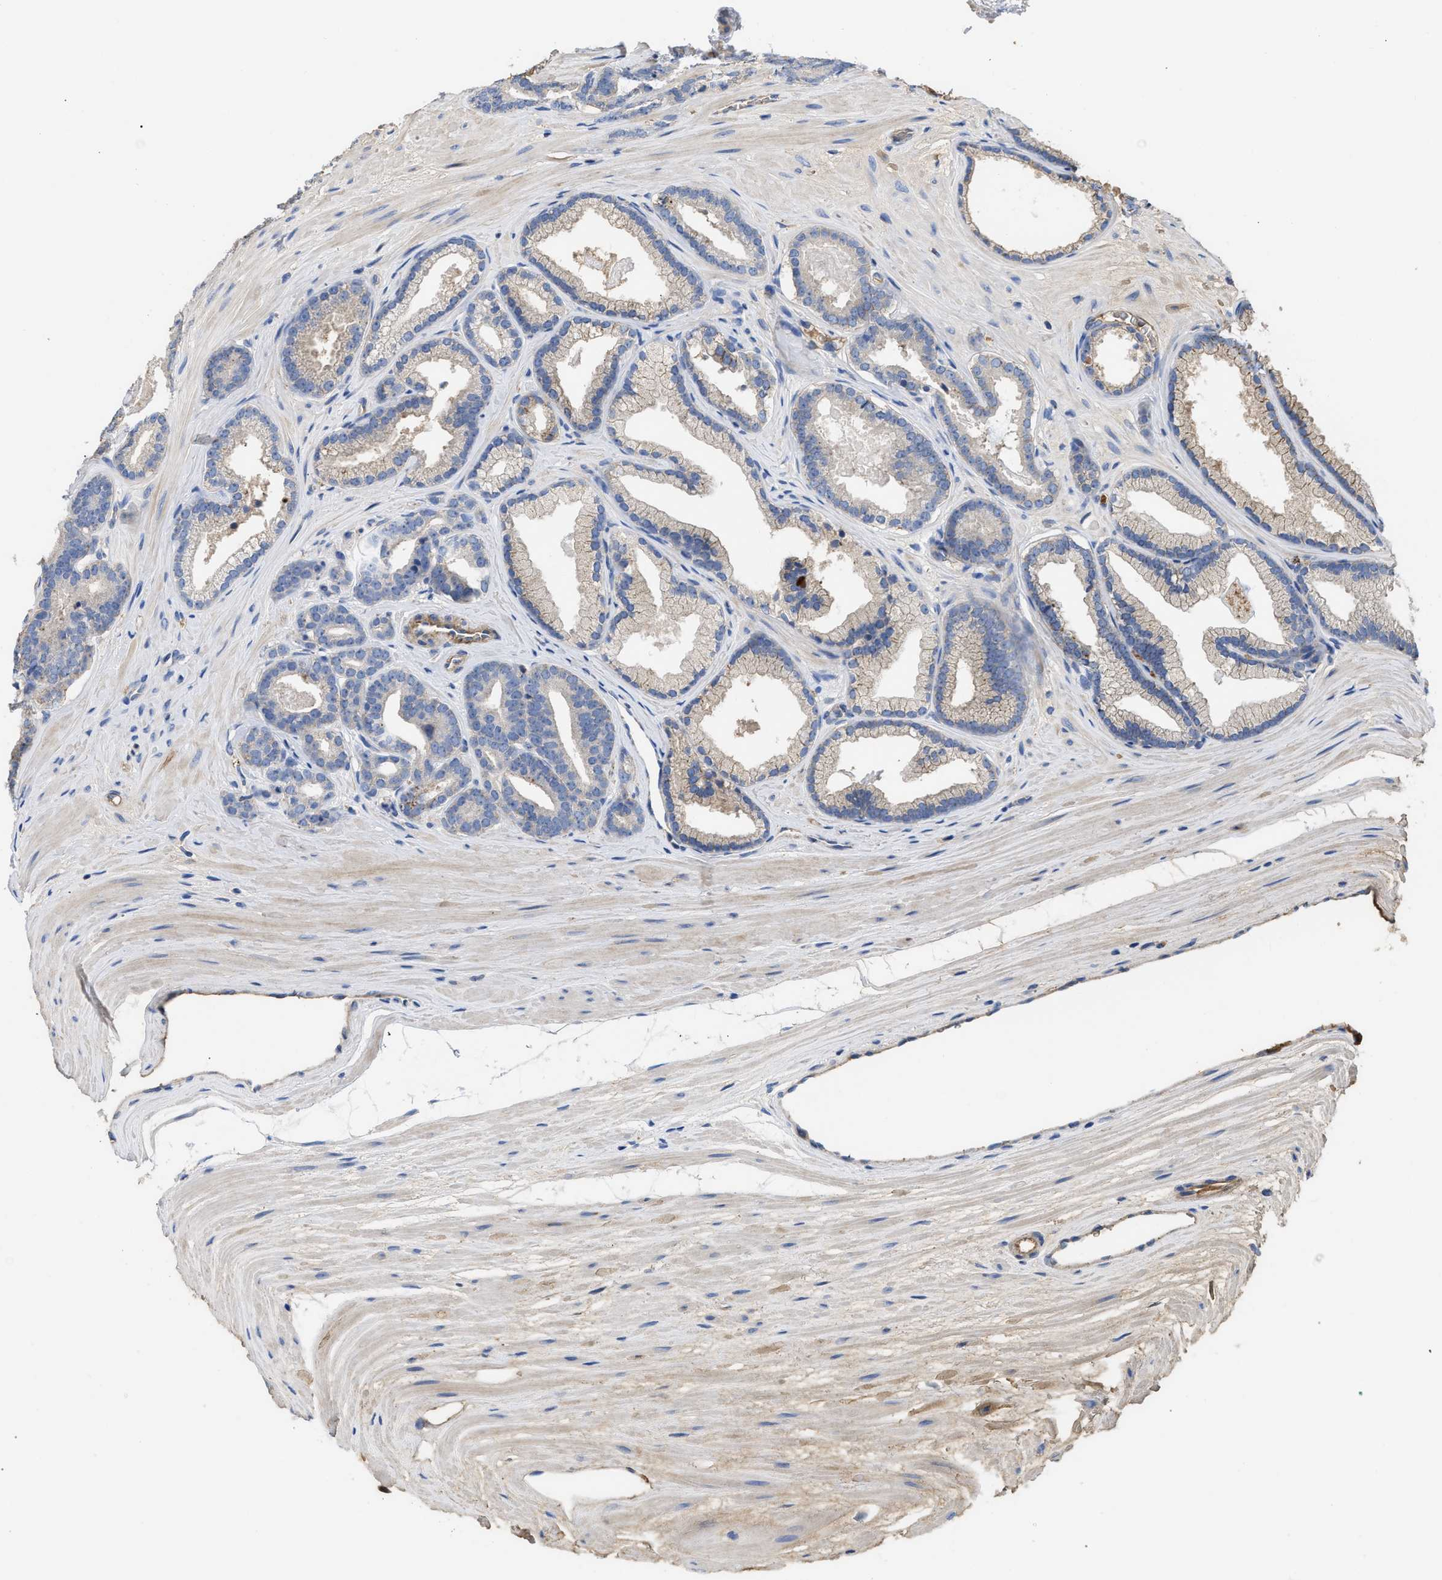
{"staining": {"intensity": "negative", "quantity": "none", "location": "none"}, "tissue": "prostate cancer", "cell_type": "Tumor cells", "image_type": "cancer", "snomed": [{"axis": "morphology", "description": "Adenocarcinoma, High grade"}, {"axis": "topography", "description": "Prostate"}], "caption": "This micrograph is of adenocarcinoma (high-grade) (prostate) stained with immunohistochemistry (IHC) to label a protein in brown with the nuclei are counter-stained blue. There is no staining in tumor cells.", "gene": "USP4", "patient": {"sex": "male", "age": 60}}